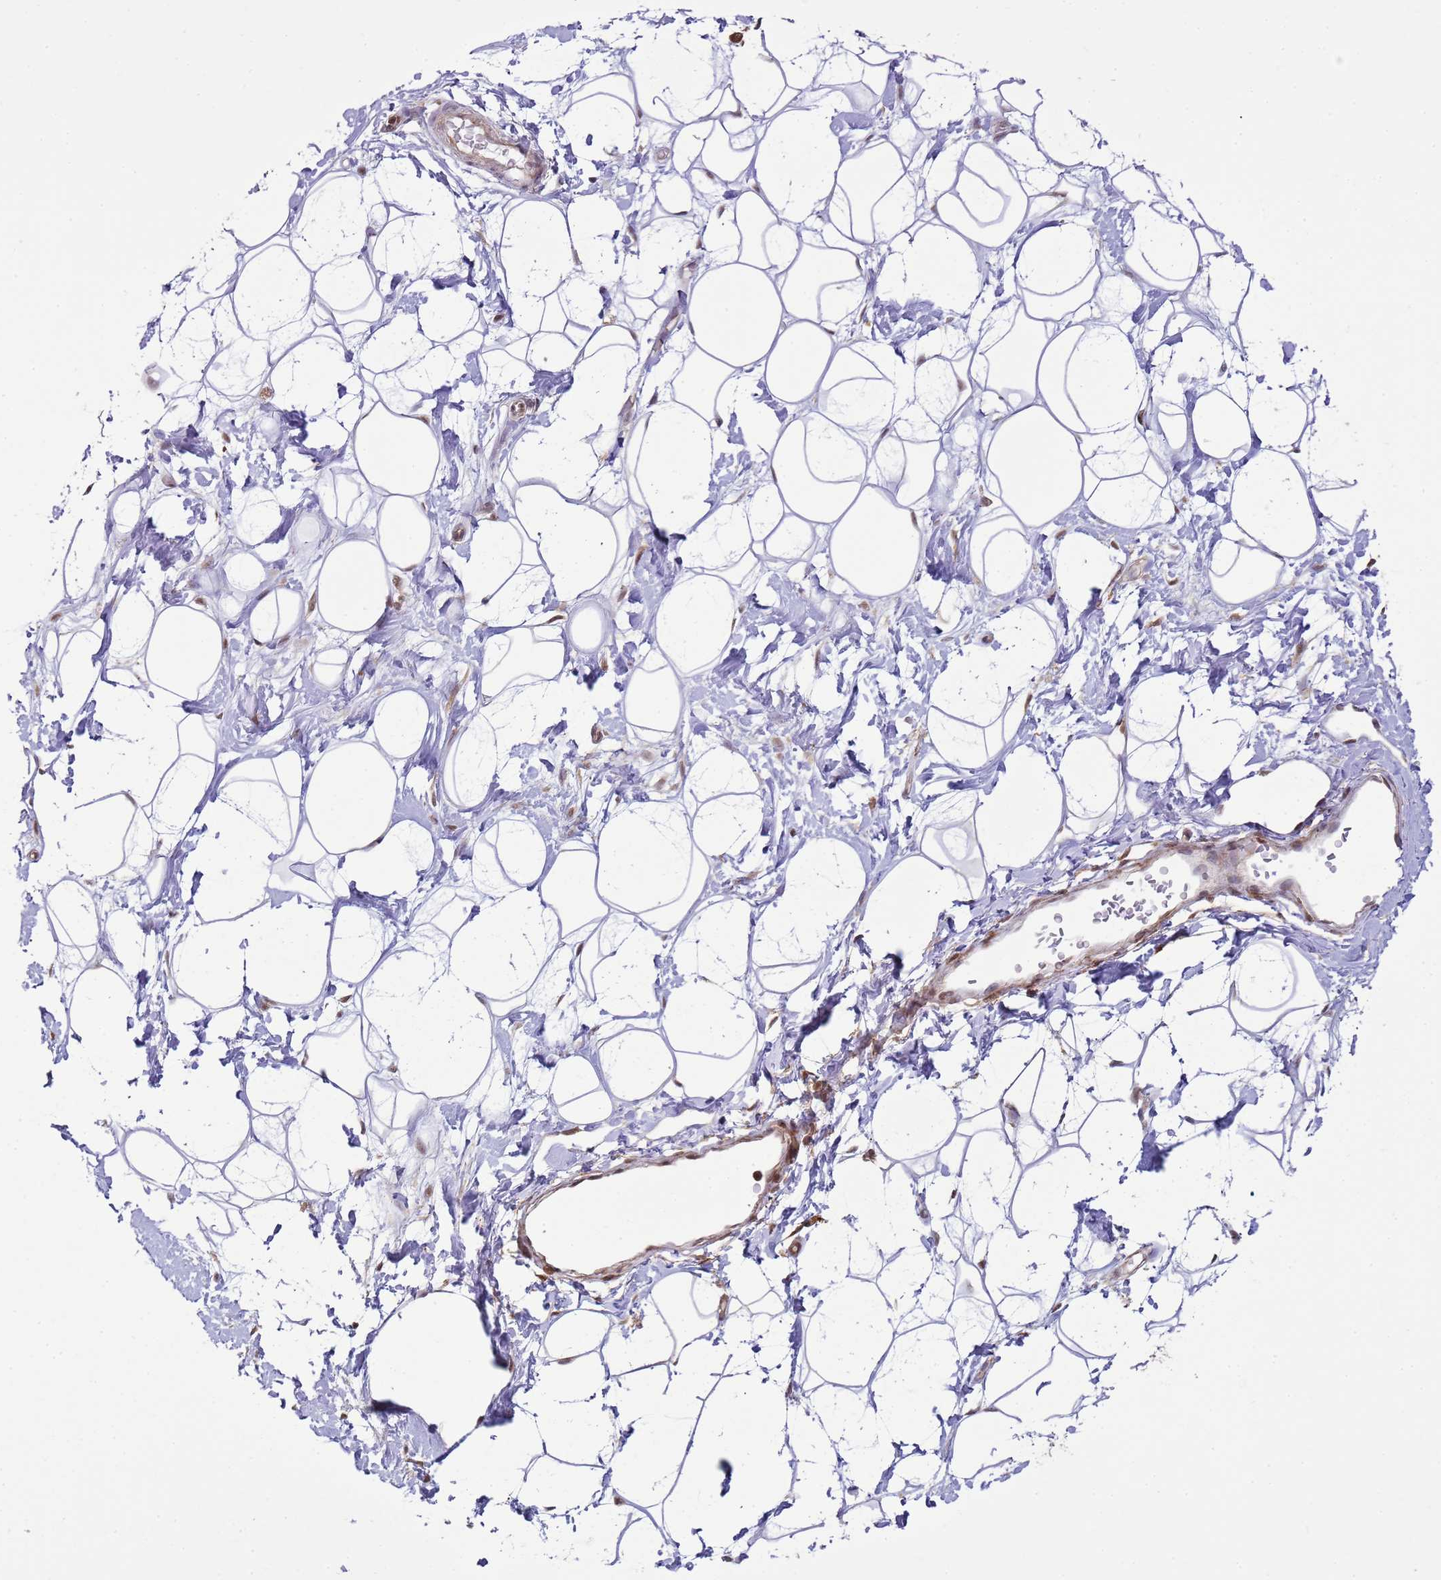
{"staining": {"intensity": "moderate", "quantity": "<25%", "location": "cytoplasmic/membranous"}, "tissue": "adipose tissue", "cell_type": "Adipocytes", "image_type": "normal", "snomed": [{"axis": "morphology", "description": "Normal tissue, NOS"}, {"axis": "topography", "description": "Breast"}], "caption": "High-power microscopy captured an IHC micrograph of unremarkable adipose tissue, revealing moderate cytoplasmic/membranous expression in about <25% of adipocytes.", "gene": "GABRE", "patient": {"sex": "female", "age": 26}}